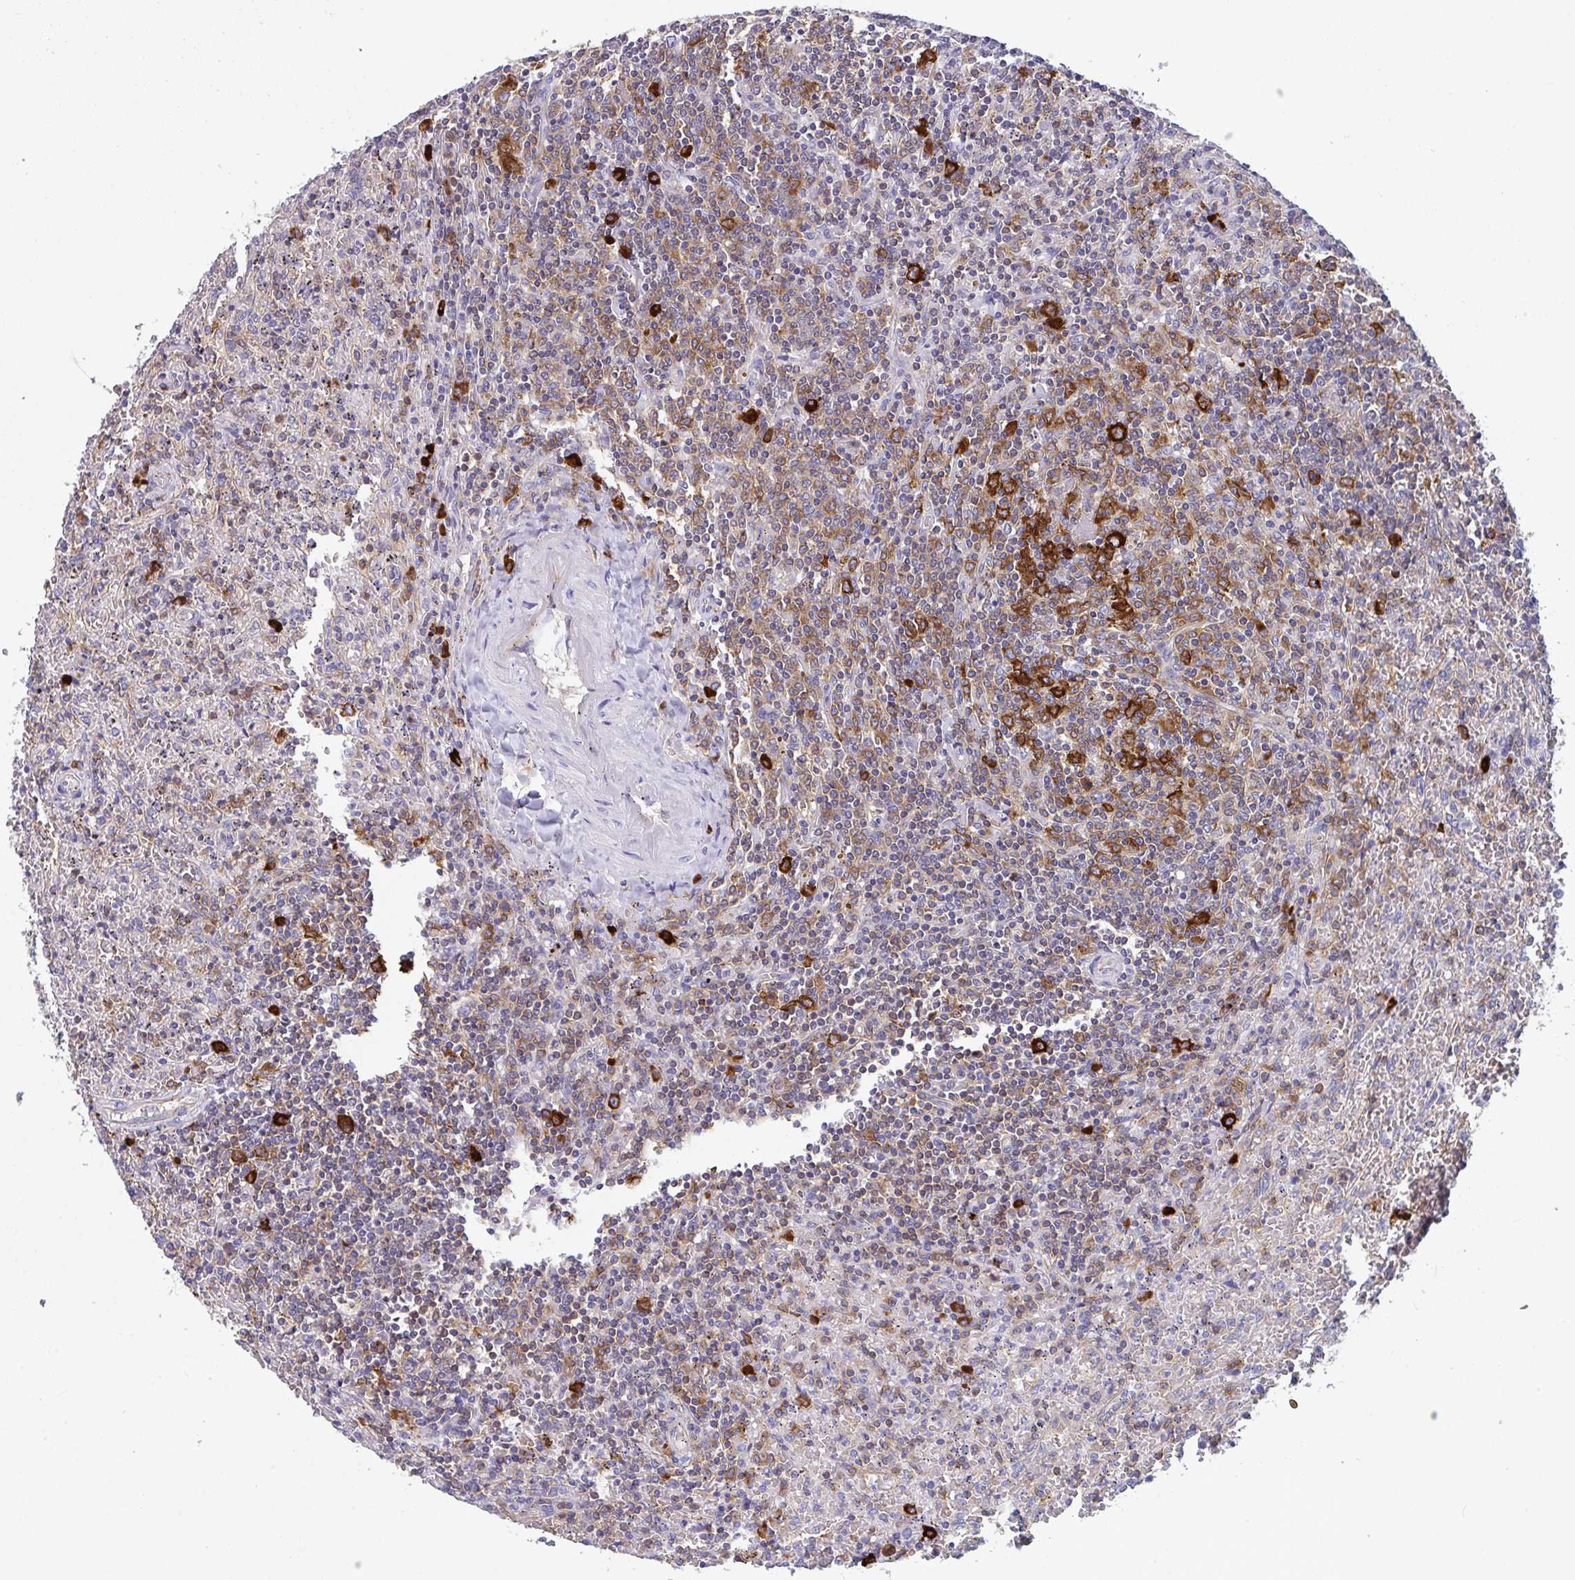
{"staining": {"intensity": "strong", "quantity": "<25%", "location": "cytoplasmic/membranous"}, "tissue": "lymphoma", "cell_type": "Tumor cells", "image_type": "cancer", "snomed": [{"axis": "morphology", "description": "Malignant lymphoma, non-Hodgkin's type, Low grade"}, {"axis": "topography", "description": "Spleen"}], "caption": "Malignant lymphoma, non-Hodgkin's type (low-grade) stained with a brown dye reveals strong cytoplasmic/membranous positive positivity in about <25% of tumor cells.", "gene": "YARS2", "patient": {"sex": "female", "age": 64}}